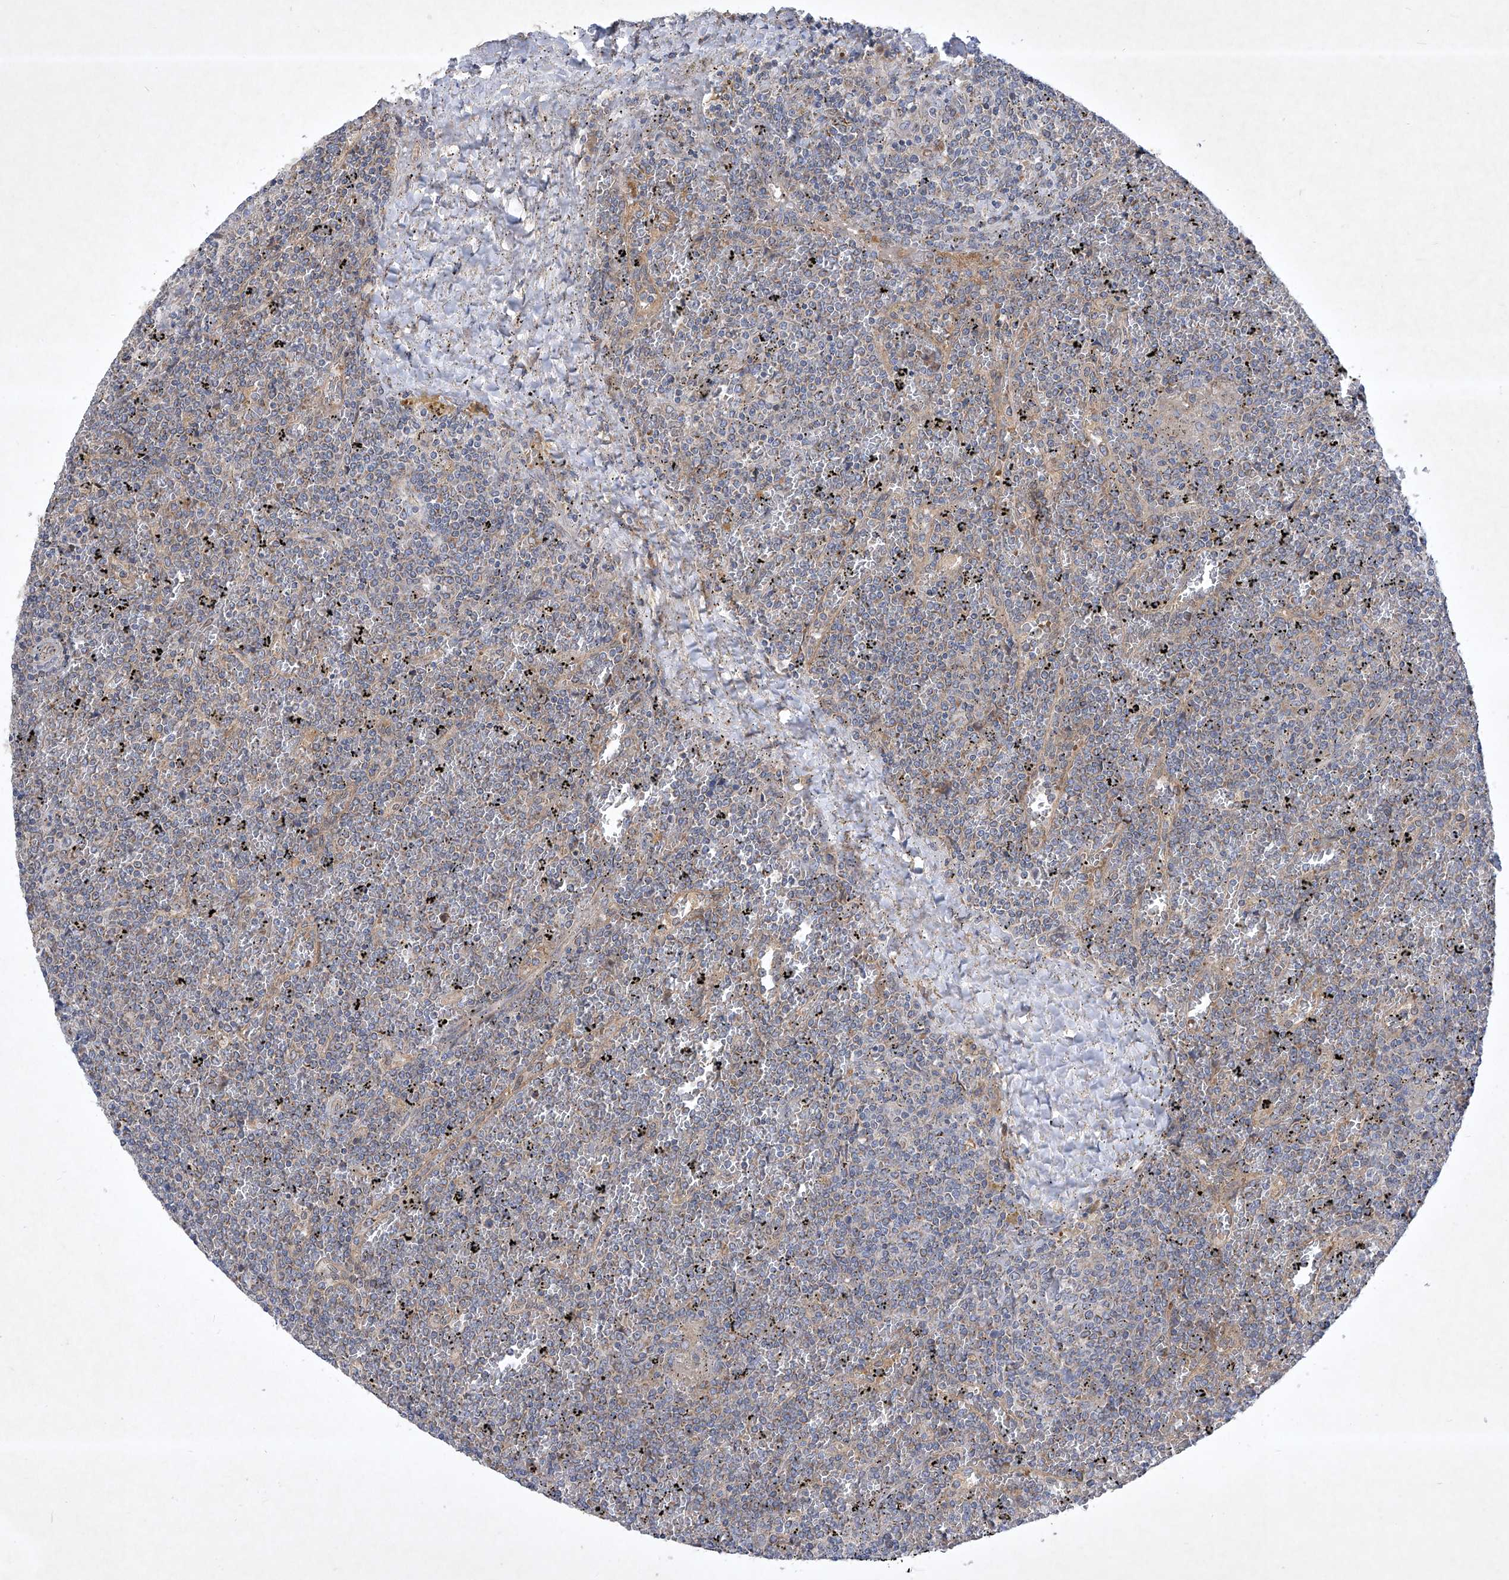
{"staining": {"intensity": "negative", "quantity": "none", "location": "none"}, "tissue": "lymphoma", "cell_type": "Tumor cells", "image_type": "cancer", "snomed": [{"axis": "morphology", "description": "Malignant lymphoma, non-Hodgkin's type, Low grade"}, {"axis": "topography", "description": "Spleen"}], "caption": "IHC of malignant lymphoma, non-Hodgkin's type (low-grade) displays no expression in tumor cells.", "gene": "COQ3", "patient": {"sex": "female", "age": 19}}